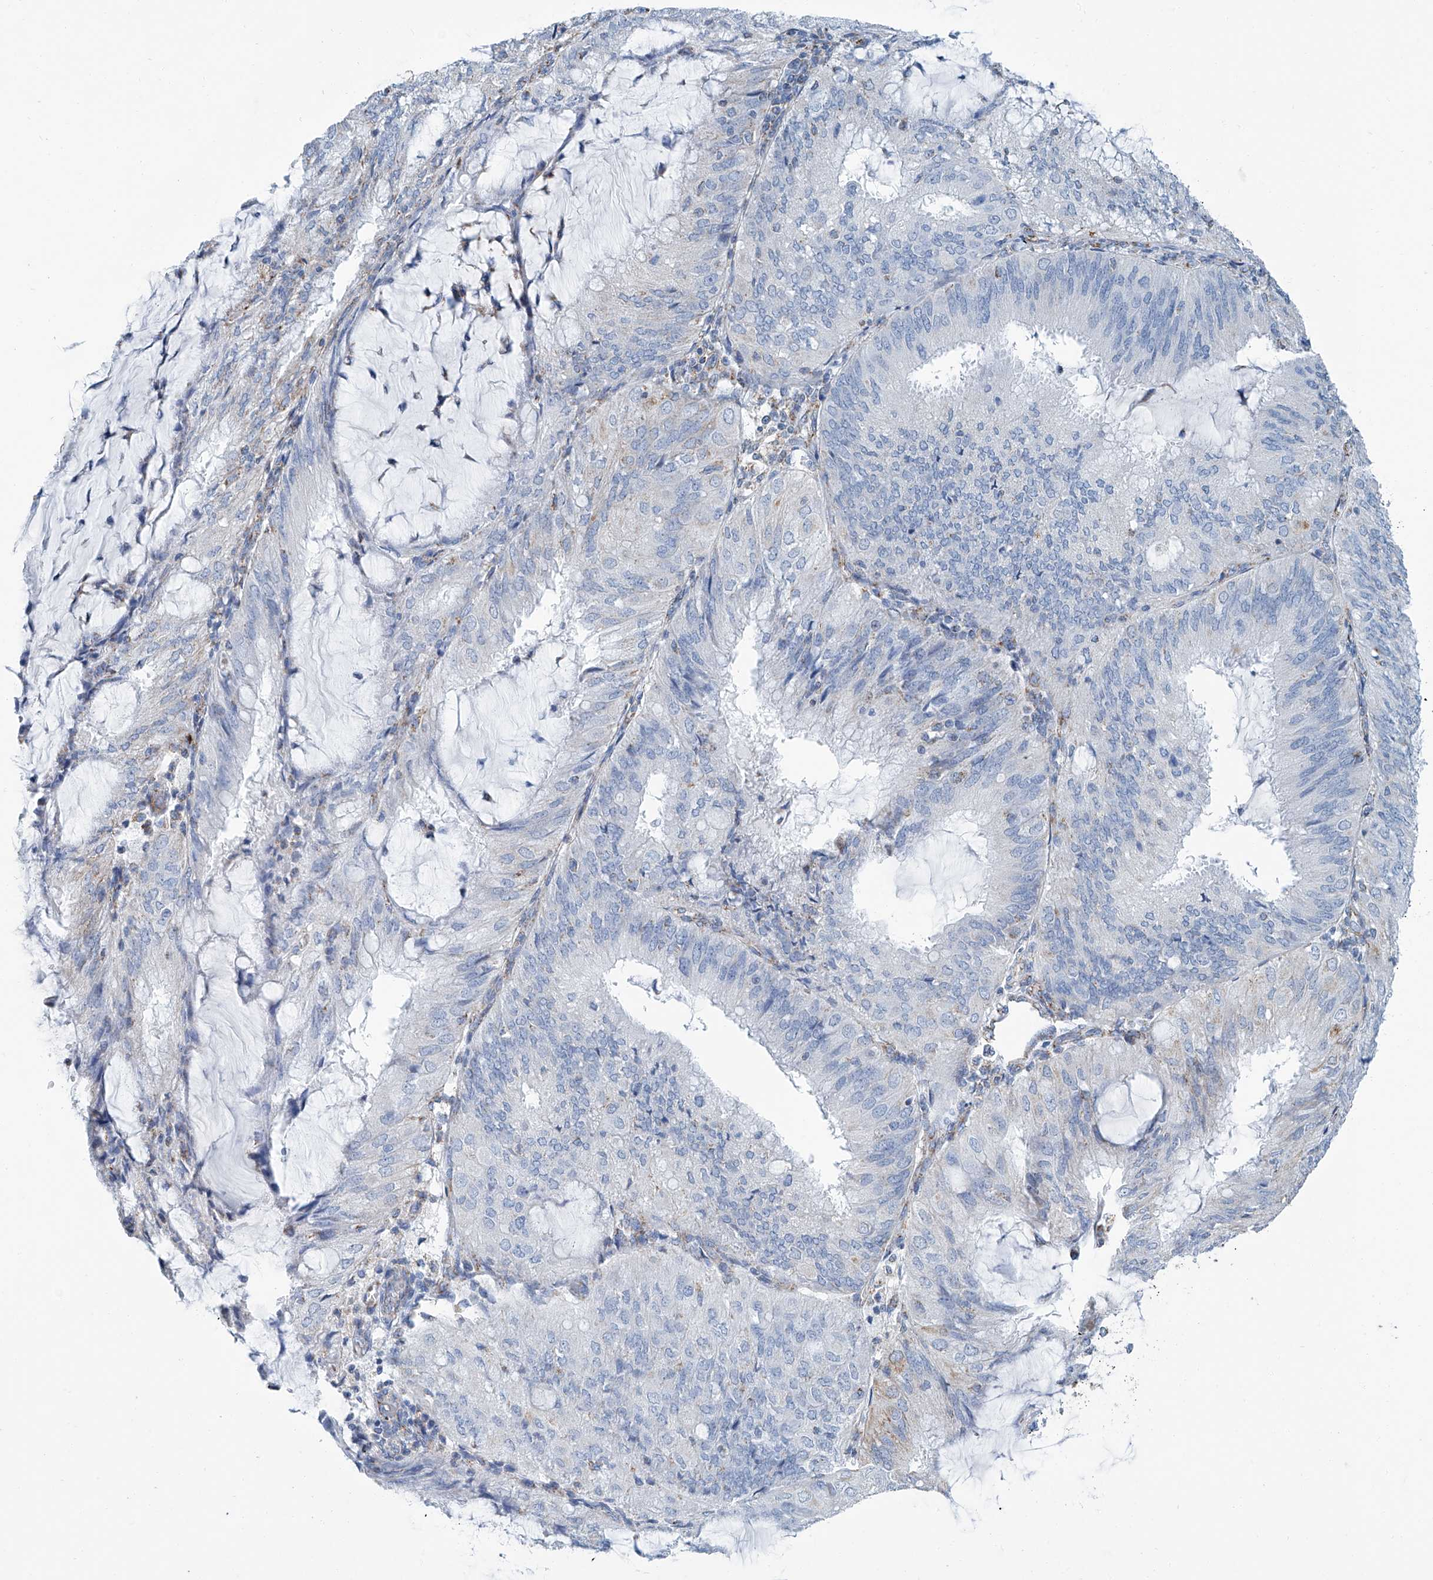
{"staining": {"intensity": "negative", "quantity": "none", "location": "none"}, "tissue": "endometrial cancer", "cell_type": "Tumor cells", "image_type": "cancer", "snomed": [{"axis": "morphology", "description": "Adenocarcinoma, NOS"}, {"axis": "topography", "description": "Endometrium"}], "caption": "Endometrial cancer was stained to show a protein in brown. There is no significant staining in tumor cells.", "gene": "MT-ND1", "patient": {"sex": "female", "age": 81}}